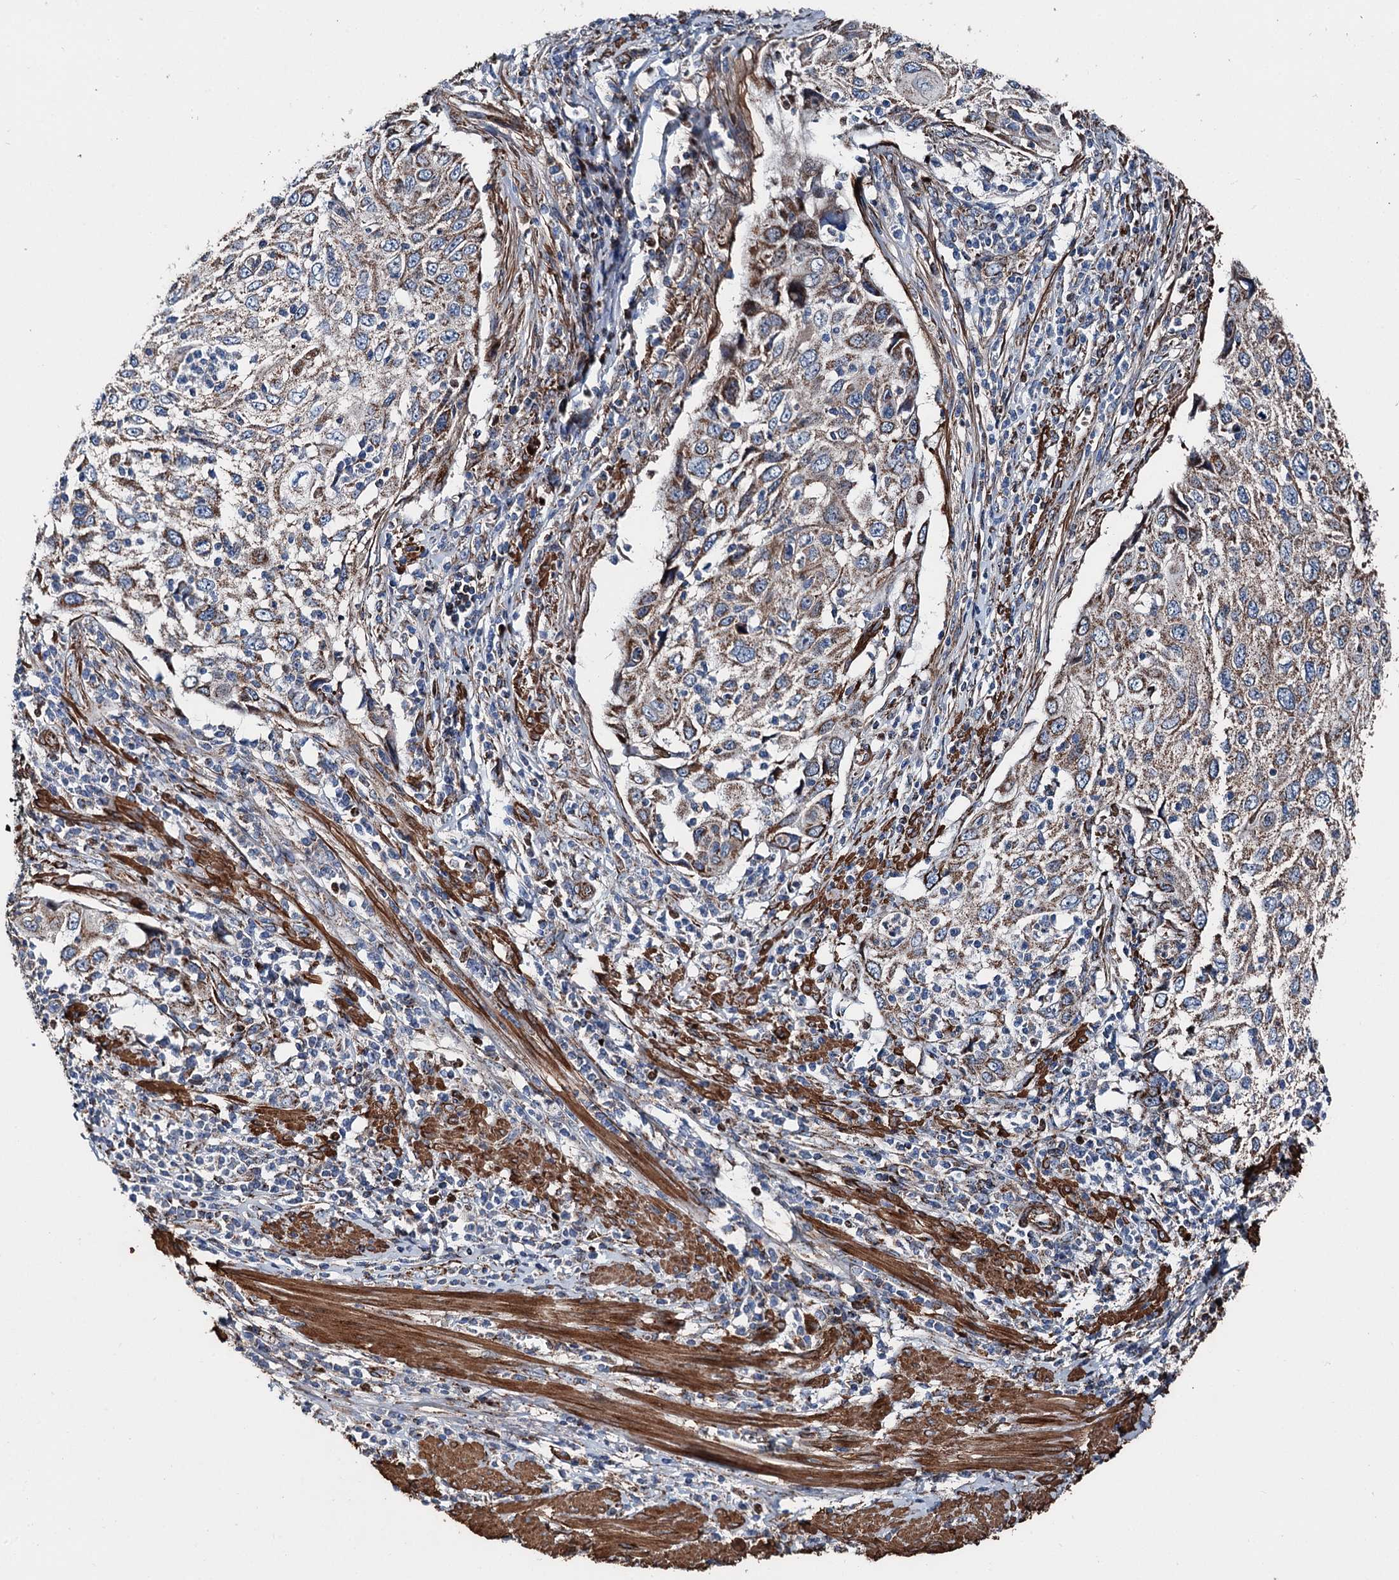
{"staining": {"intensity": "moderate", "quantity": ">75%", "location": "cytoplasmic/membranous"}, "tissue": "cervical cancer", "cell_type": "Tumor cells", "image_type": "cancer", "snomed": [{"axis": "morphology", "description": "Squamous cell carcinoma, NOS"}, {"axis": "topography", "description": "Cervix"}], "caption": "Human cervical squamous cell carcinoma stained with a brown dye demonstrates moderate cytoplasmic/membranous positive staining in about >75% of tumor cells.", "gene": "DDIAS", "patient": {"sex": "female", "age": 70}}